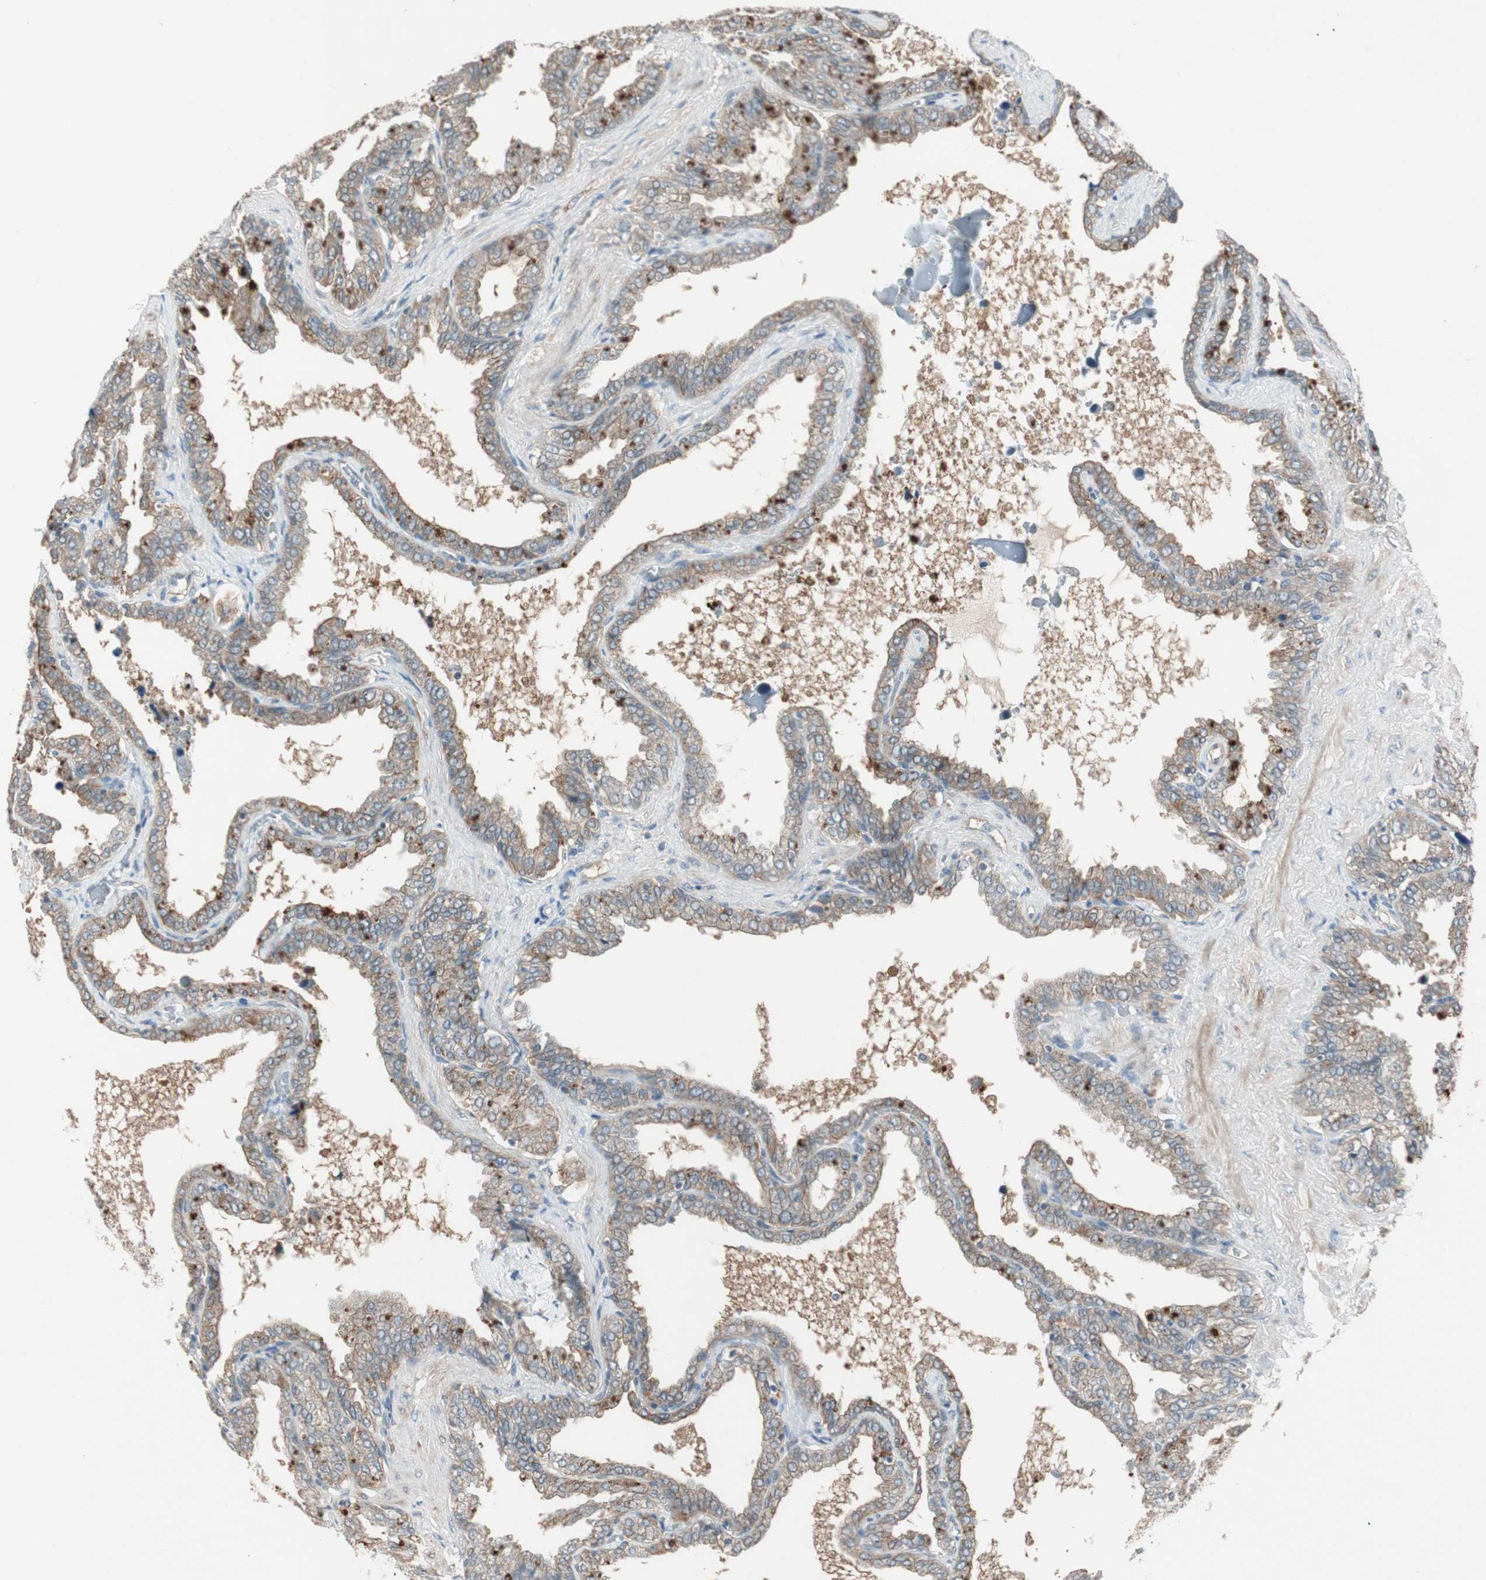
{"staining": {"intensity": "moderate", "quantity": ">75%", "location": "cytoplasmic/membranous"}, "tissue": "seminal vesicle", "cell_type": "Glandular cells", "image_type": "normal", "snomed": [{"axis": "morphology", "description": "Normal tissue, NOS"}, {"axis": "topography", "description": "Seminal veicle"}], "caption": "This is a micrograph of immunohistochemistry staining of benign seminal vesicle, which shows moderate staining in the cytoplasmic/membranous of glandular cells.", "gene": "NCLN", "patient": {"sex": "male", "age": 46}}